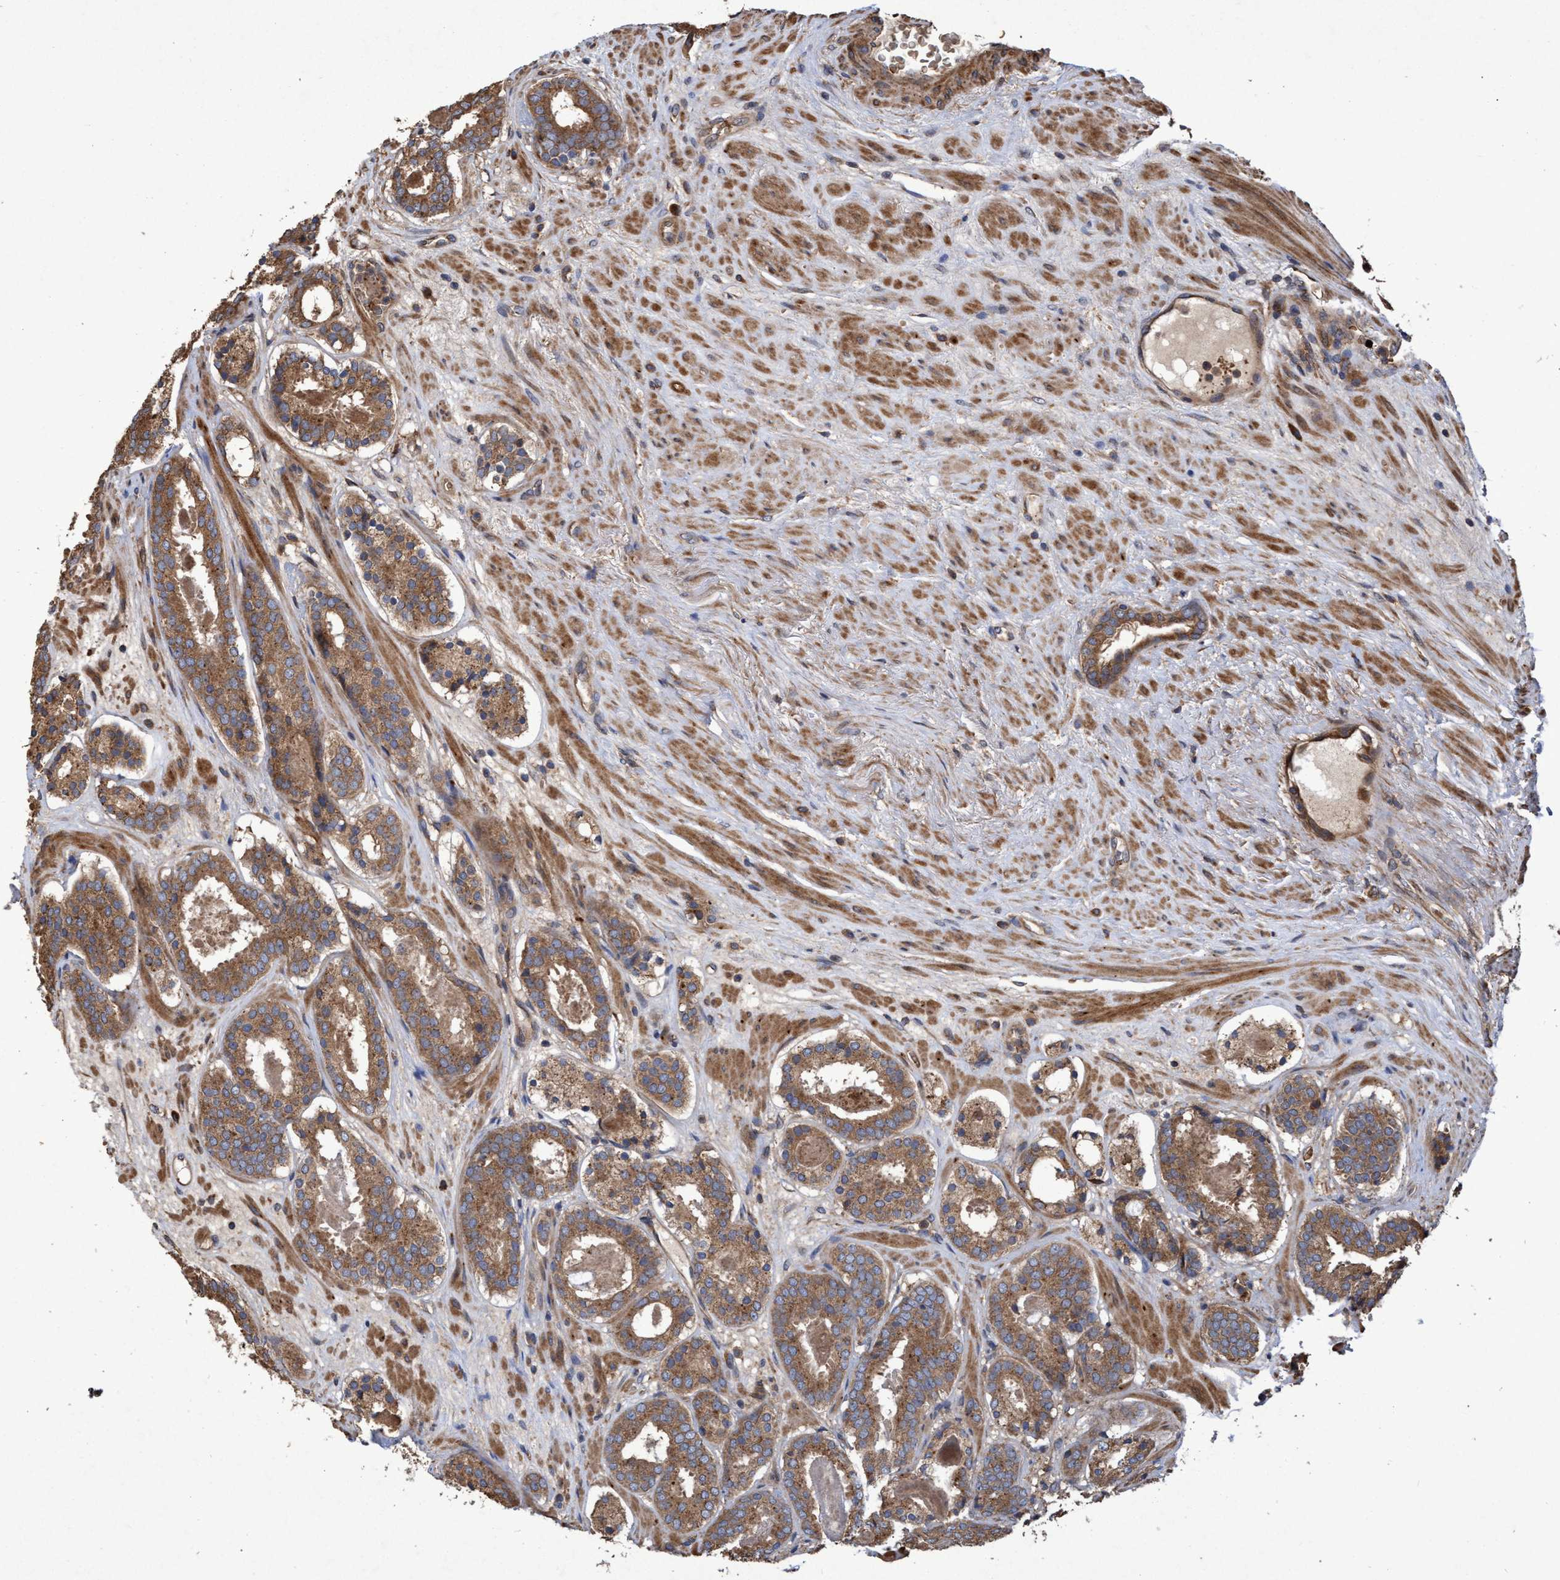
{"staining": {"intensity": "moderate", "quantity": ">75%", "location": "cytoplasmic/membranous"}, "tissue": "prostate cancer", "cell_type": "Tumor cells", "image_type": "cancer", "snomed": [{"axis": "morphology", "description": "Adenocarcinoma, Low grade"}, {"axis": "topography", "description": "Prostate"}], "caption": "Adenocarcinoma (low-grade) (prostate) stained with immunohistochemistry (IHC) displays moderate cytoplasmic/membranous expression in approximately >75% of tumor cells.", "gene": "CHMP6", "patient": {"sex": "male", "age": 69}}